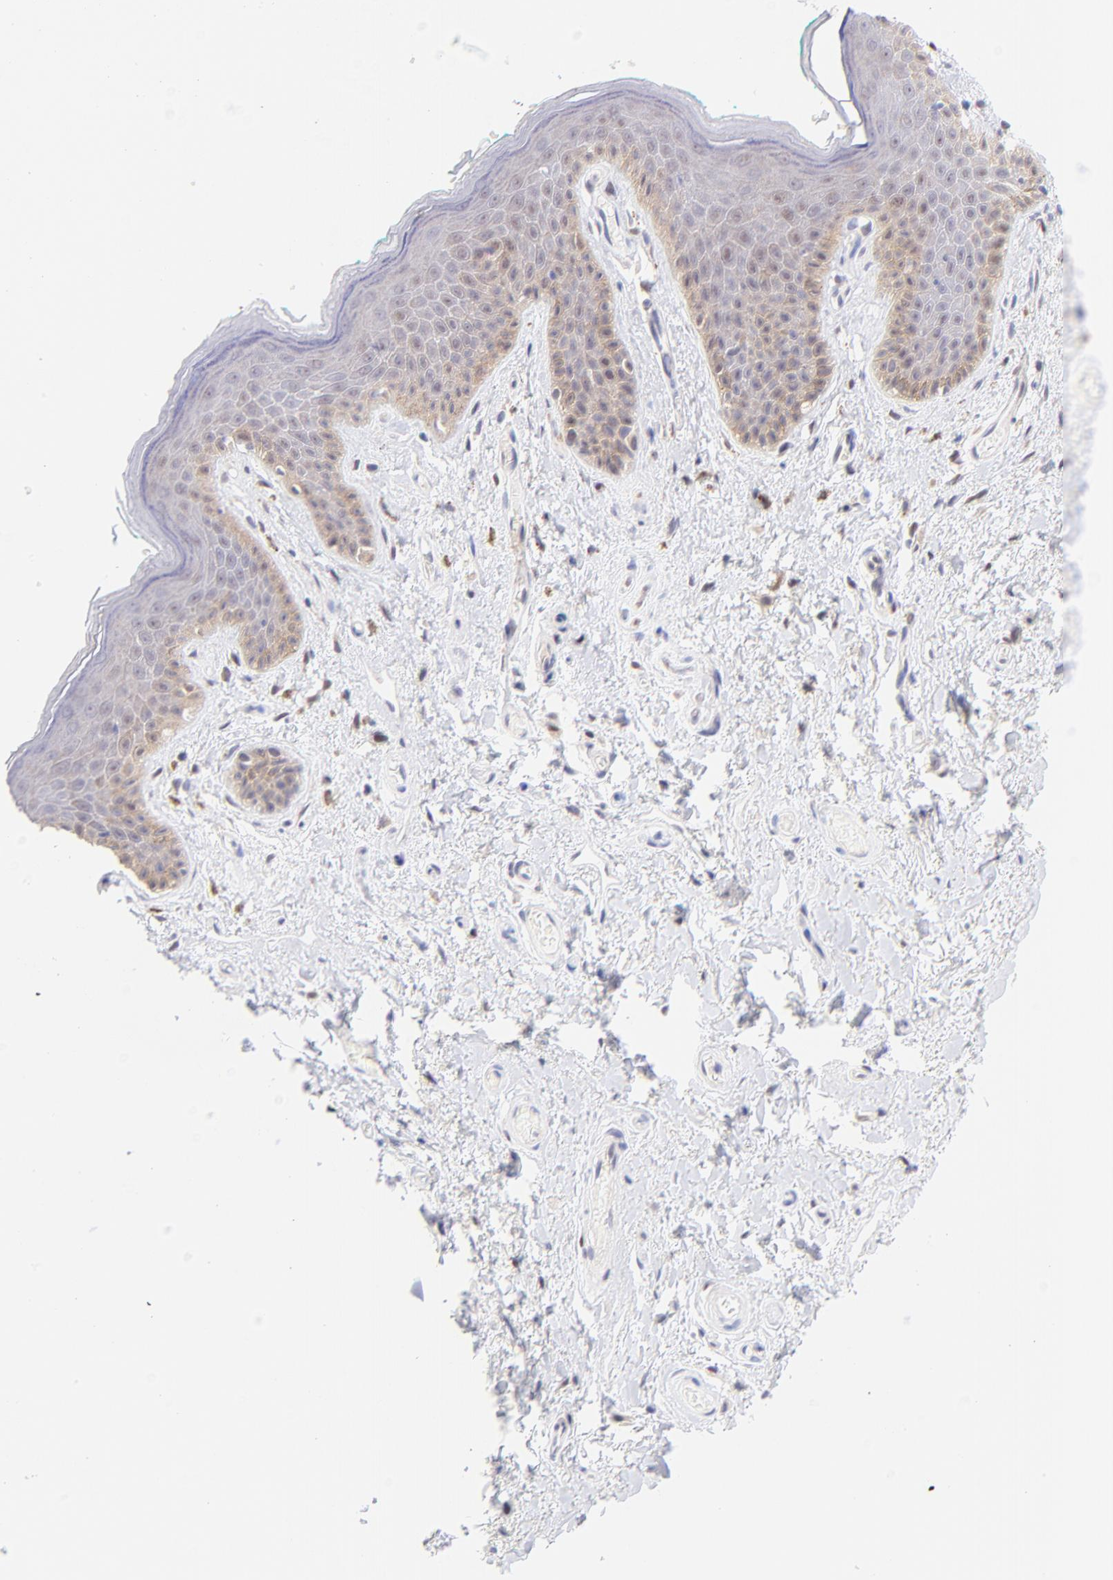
{"staining": {"intensity": "moderate", "quantity": "25%-75%", "location": "cytoplasmic/membranous"}, "tissue": "skin", "cell_type": "Epidermal cells", "image_type": "normal", "snomed": [{"axis": "morphology", "description": "Normal tissue, NOS"}, {"axis": "topography", "description": "Anal"}], "caption": "DAB (3,3'-diaminobenzidine) immunohistochemical staining of benign skin exhibits moderate cytoplasmic/membranous protein staining in approximately 25%-75% of epidermal cells.", "gene": "PBDC1", "patient": {"sex": "male", "age": 74}}